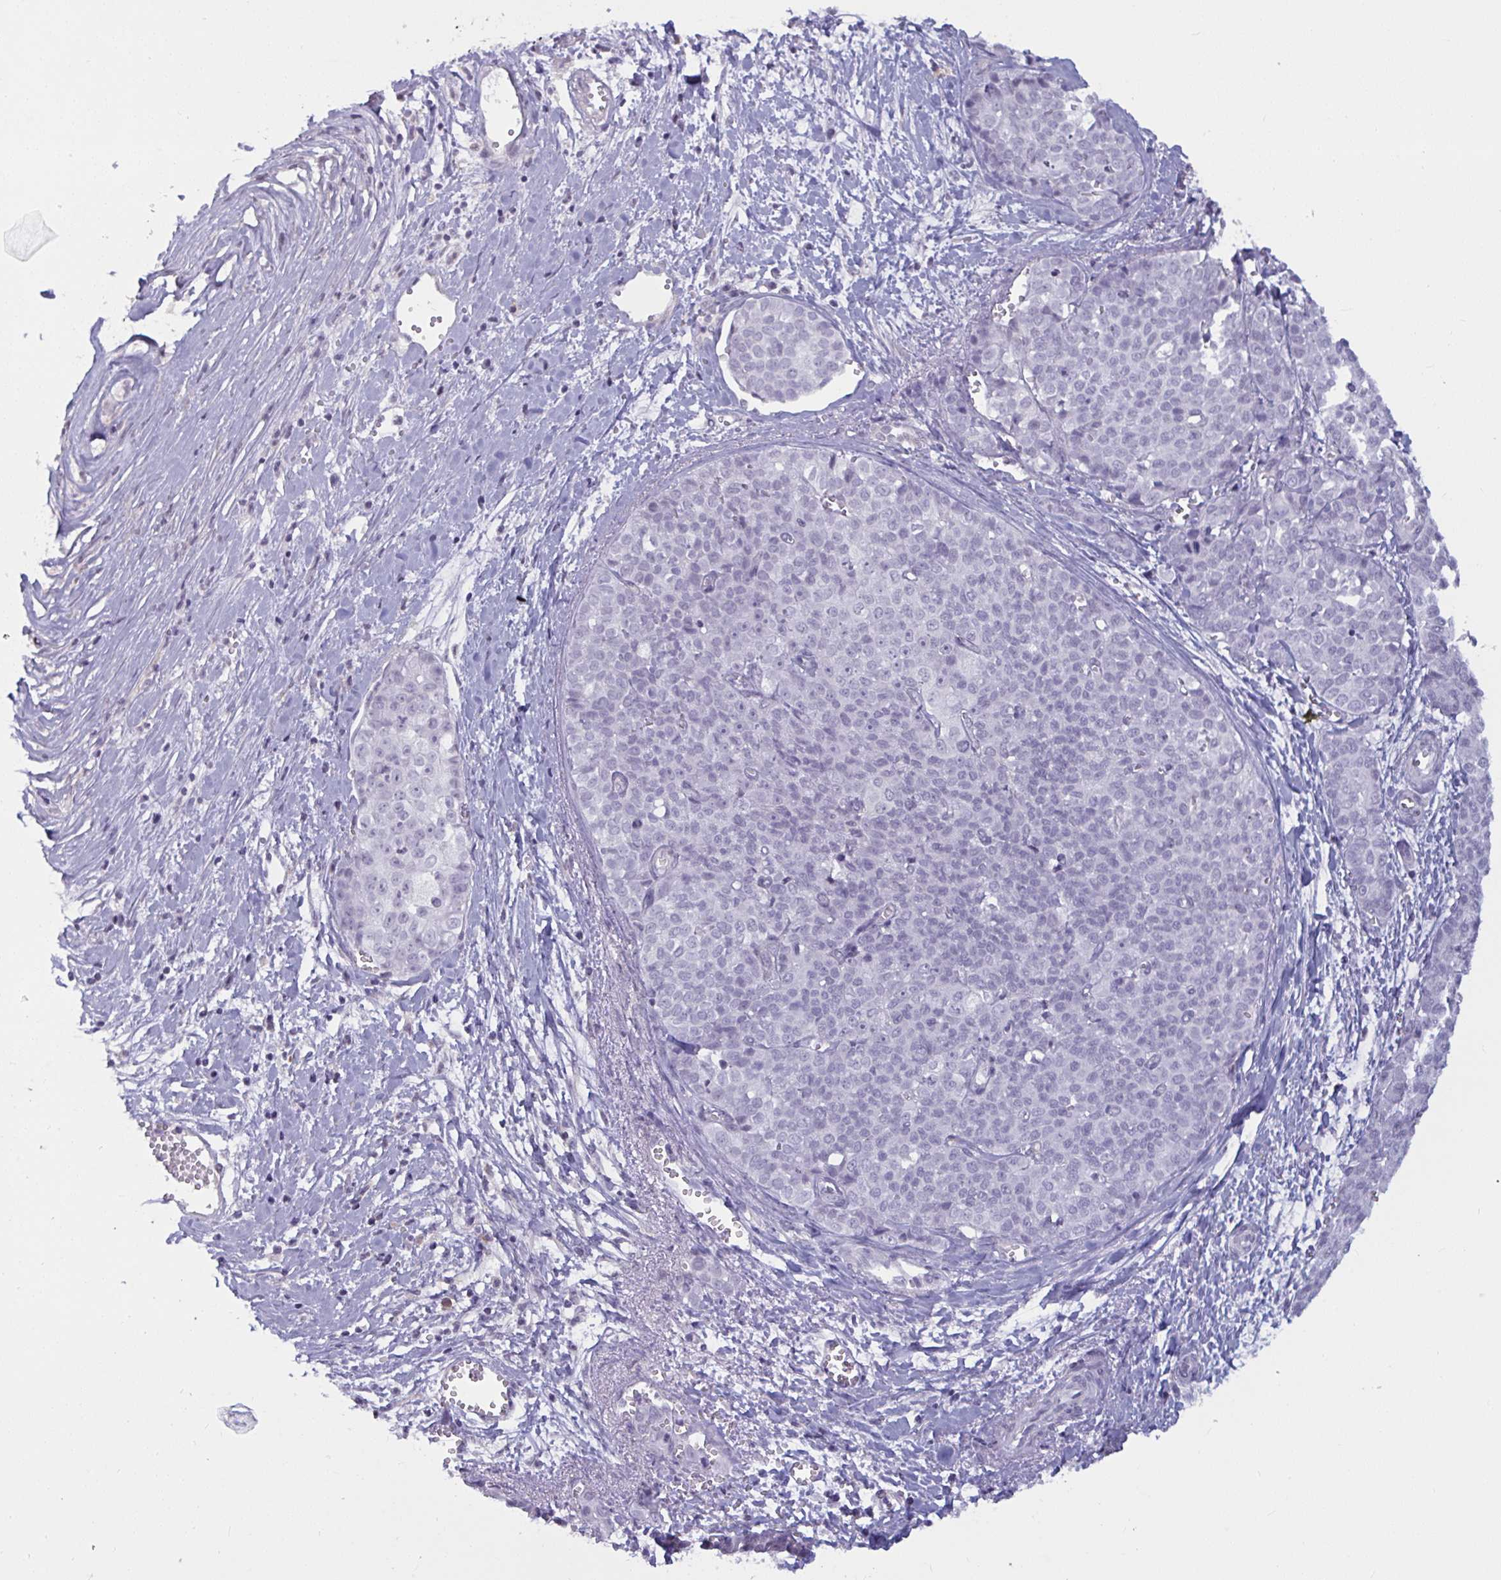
{"staining": {"intensity": "negative", "quantity": "none", "location": "none"}, "tissue": "liver cancer", "cell_type": "Tumor cells", "image_type": "cancer", "snomed": [{"axis": "morphology", "description": "Cholangiocarcinoma"}, {"axis": "topography", "description": "Liver"}], "caption": "IHC image of human cholangiocarcinoma (liver) stained for a protein (brown), which exhibits no expression in tumor cells.", "gene": "TBC1D4", "patient": {"sex": "female", "age": 77}}